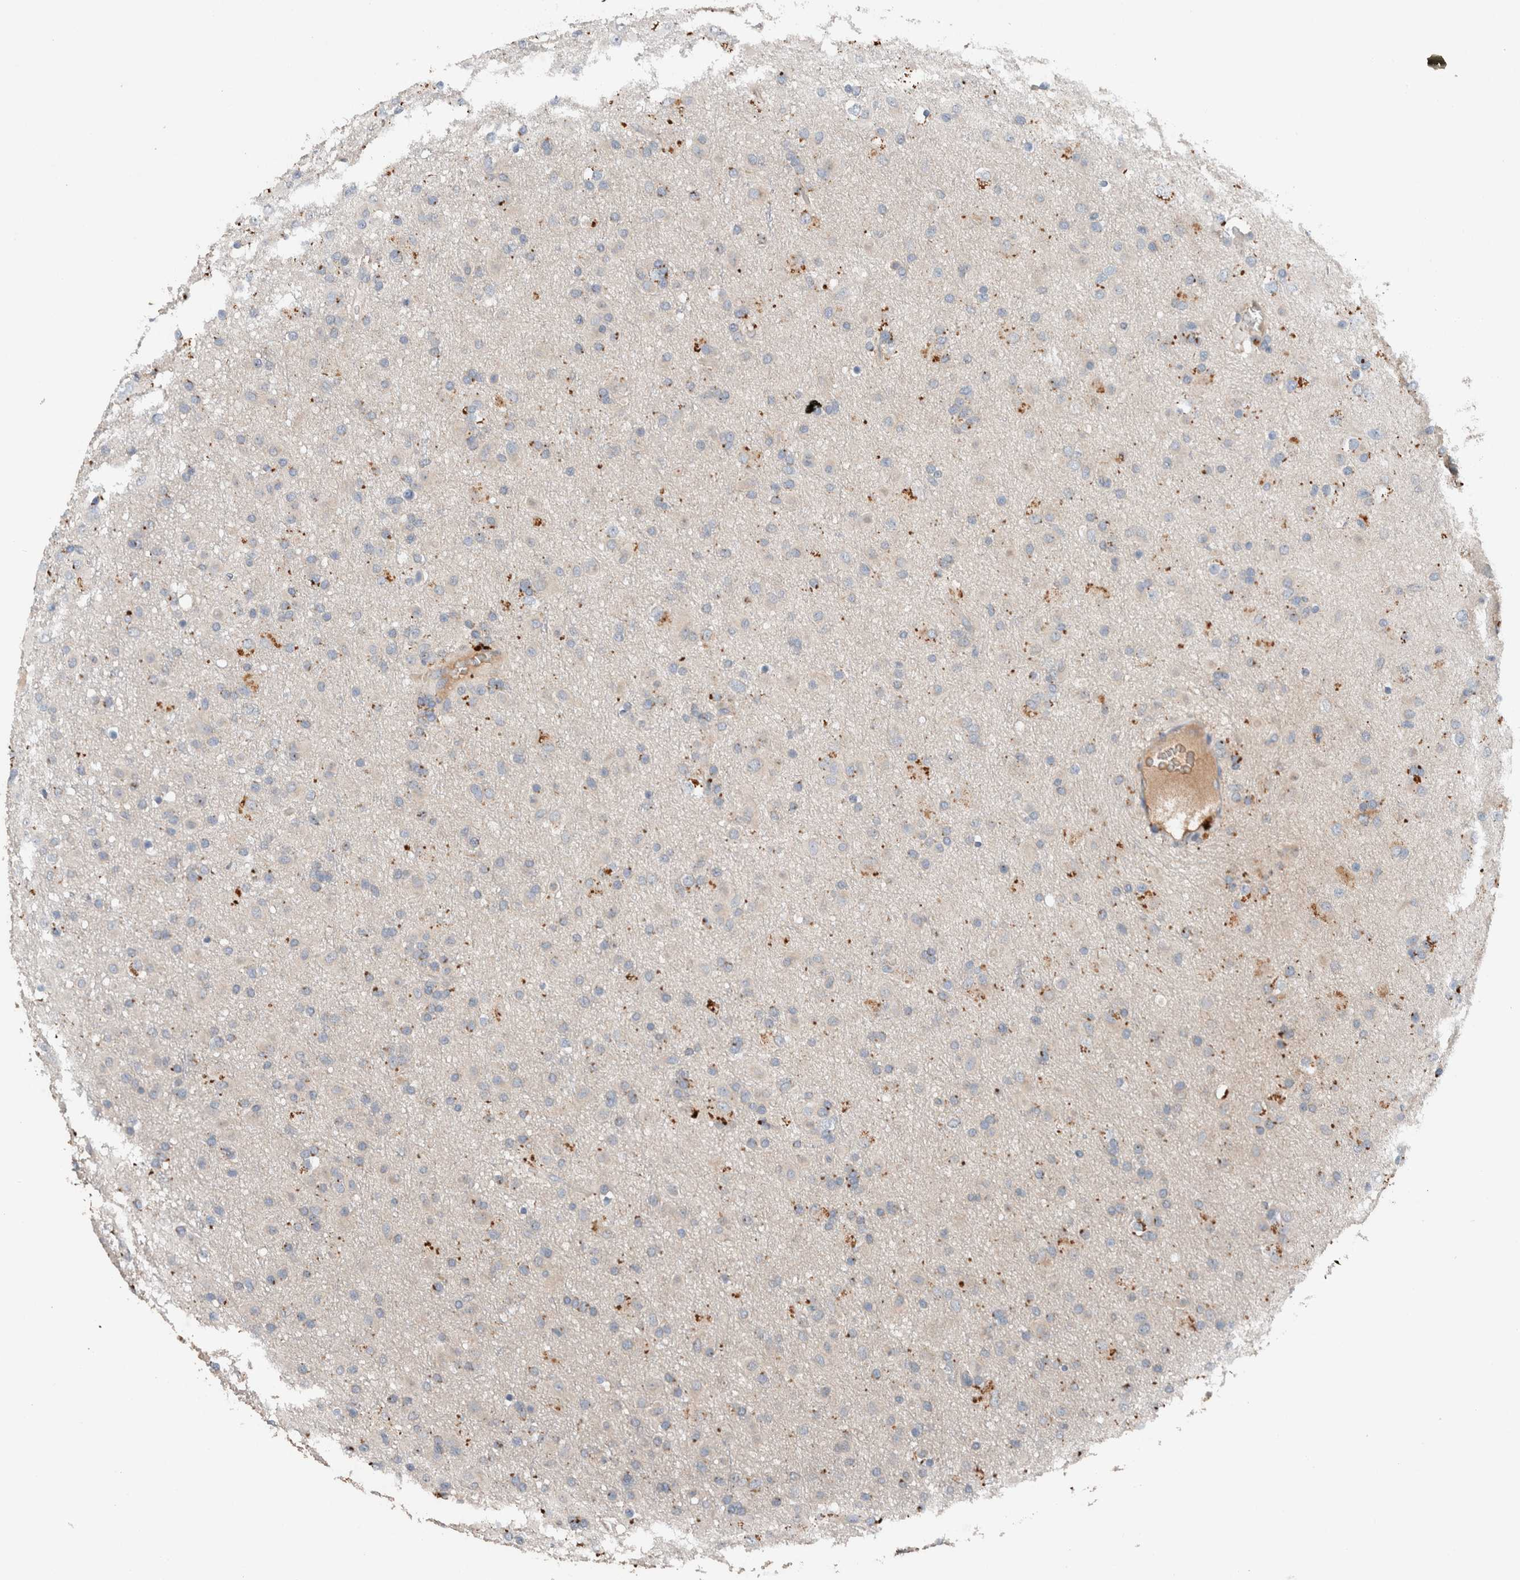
{"staining": {"intensity": "weak", "quantity": "<25%", "location": "cytoplasmic/membranous"}, "tissue": "glioma", "cell_type": "Tumor cells", "image_type": "cancer", "snomed": [{"axis": "morphology", "description": "Glioma, malignant, Low grade"}, {"axis": "topography", "description": "Brain"}], "caption": "Tumor cells are negative for brown protein staining in glioma.", "gene": "UGCG", "patient": {"sex": "male", "age": 65}}